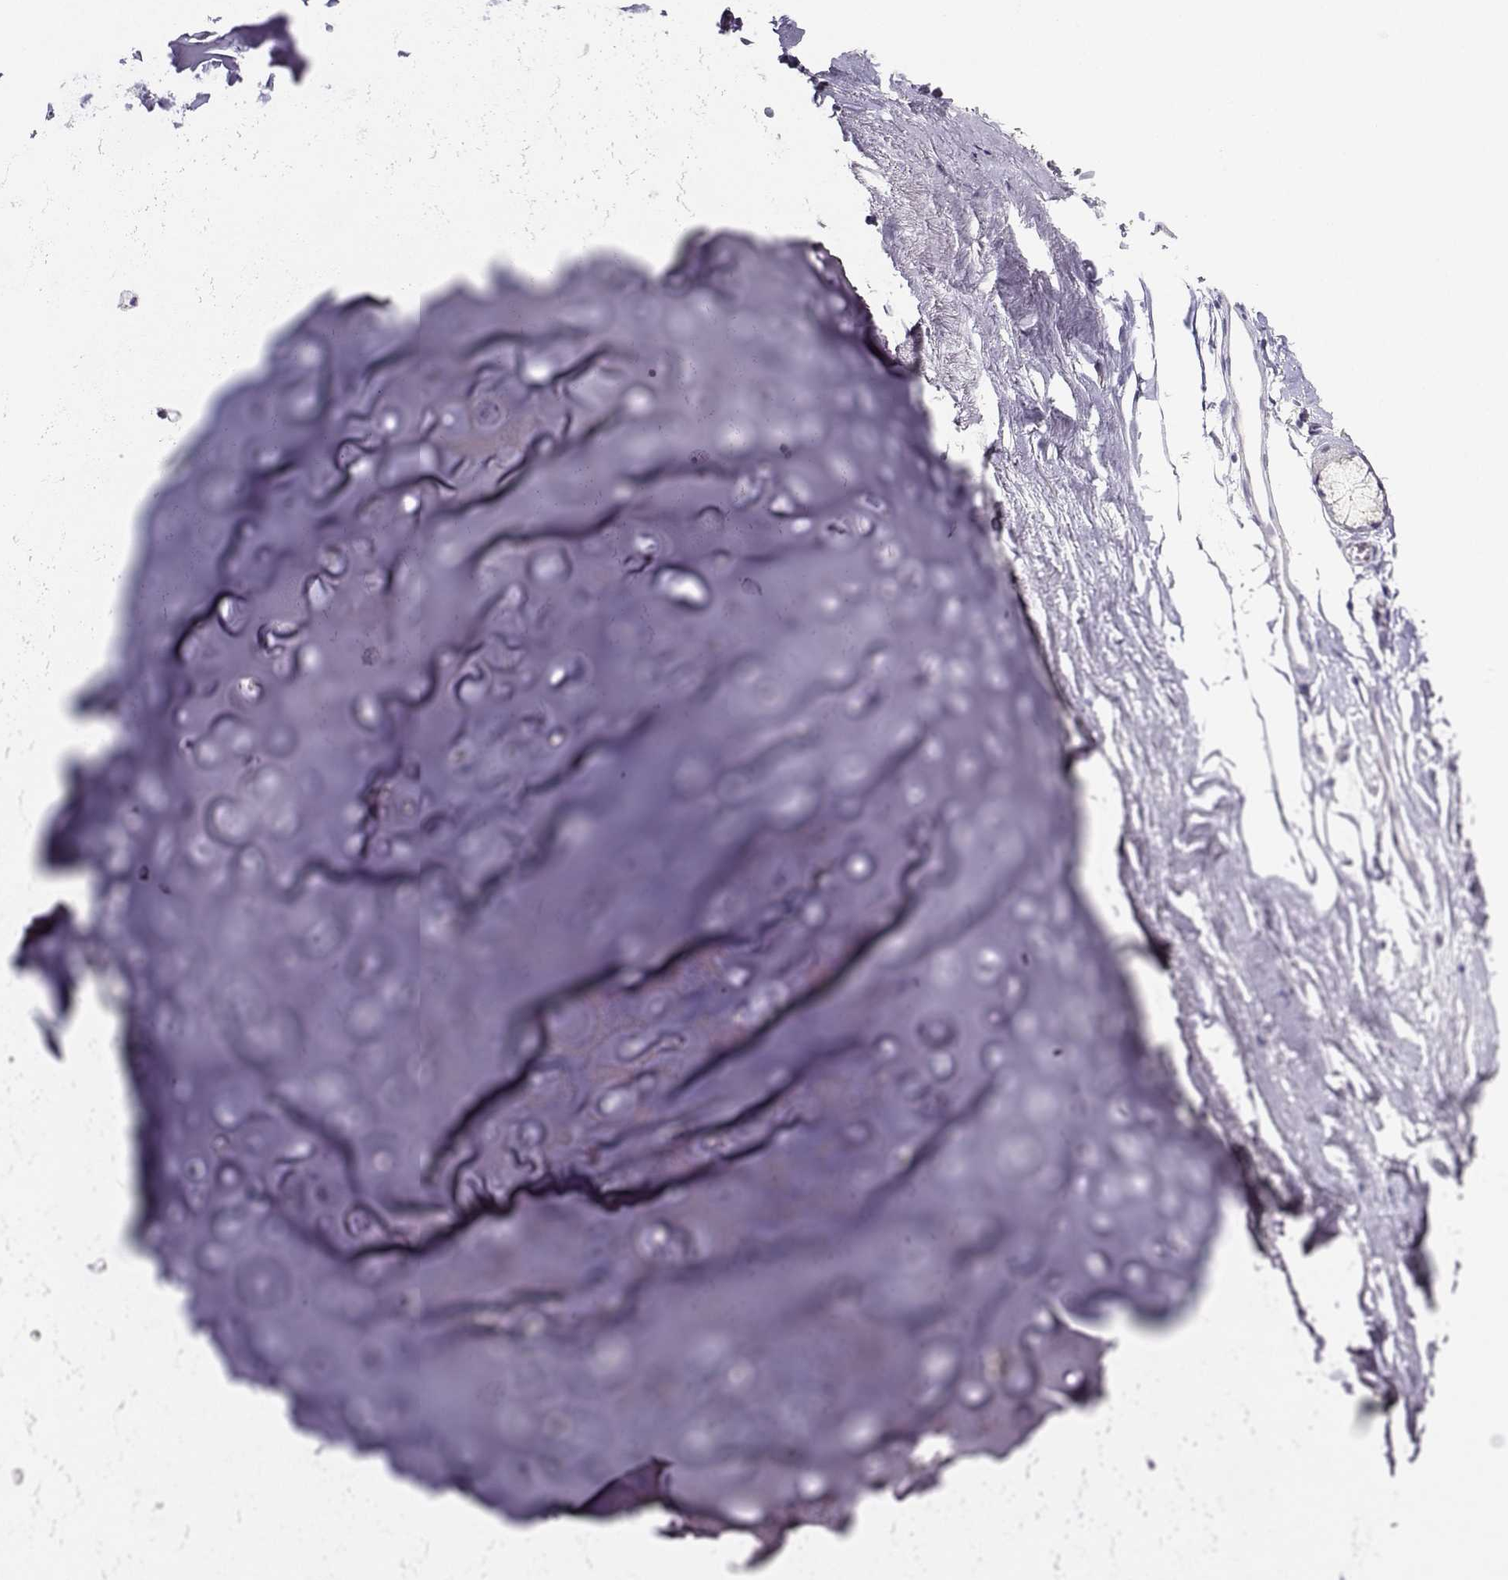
{"staining": {"intensity": "negative", "quantity": "none", "location": "none"}, "tissue": "soft tissue", "cell_type": "Chondrocytes", "image_type": "normal", "snomed": [{"axis": "morphology", "description": "Normal tissue, NOS"}, {"axis": "topography", "description": "Cartilage tissue"}, {"axis": "topography", "description": "Bronchus"}], "caption": "A high-resolution histopathology image shows immunohistochemistry (IHC) staining of benign soft tissue, which reveals no significant positivity in chondrocytes.", "gene": "PKP2", "patient": {"sex": "female", "age": 79}}